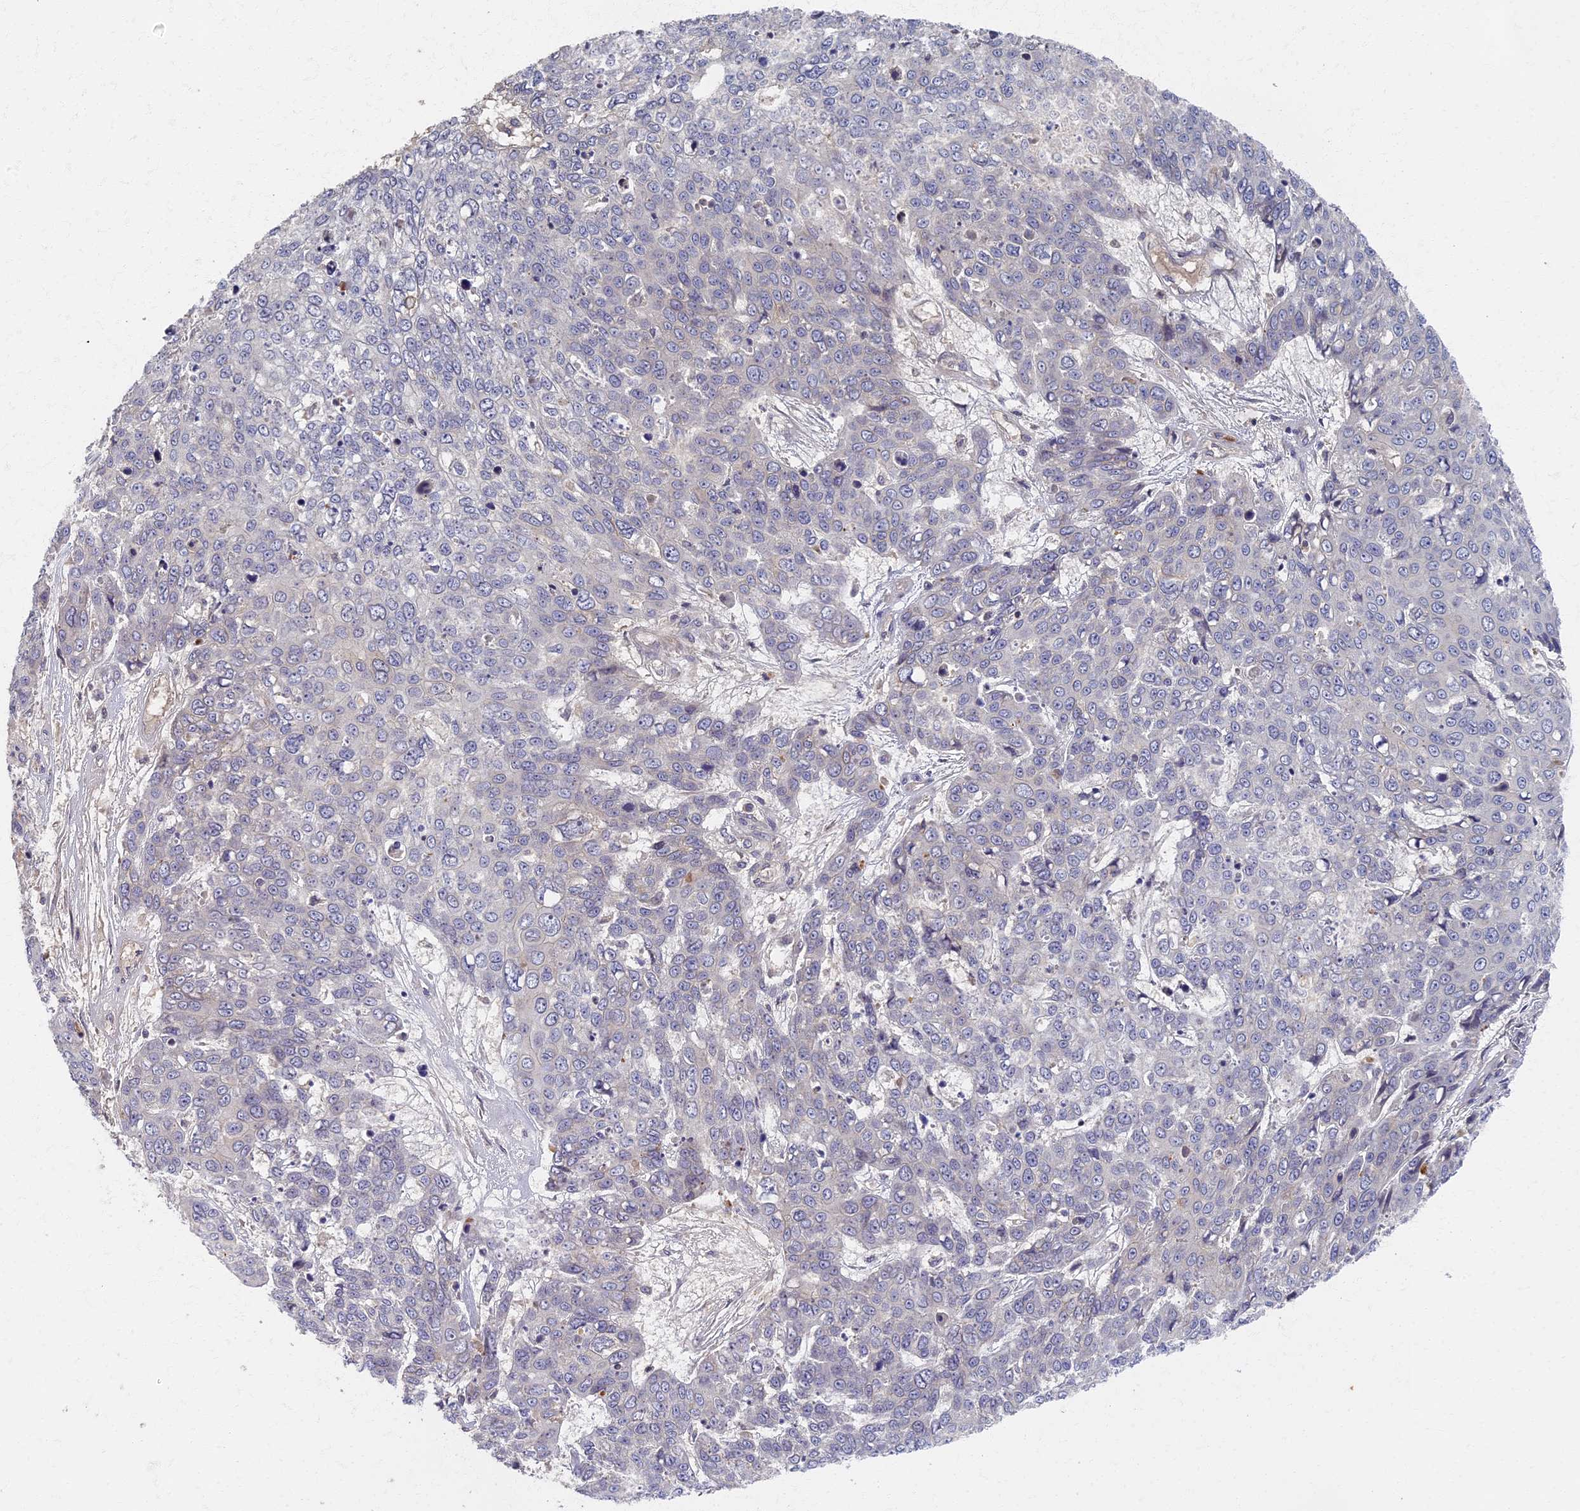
{"staining": {"intensity": "negative", "quantity": "none", "location": "none"}, "tissue": "skin cancer", "cell_type": "Tumor cells", "image_type": "cancer", "snomed": [{"axis": "morphology", "description": "Squamous cell carcinoma, NOS"}, {"axis": "topography", "description": "Skin"}], "caption": "Immunohistochemistry histopathology image of skin cancer (squamous cell carcinoma) stained for a protein (brown), which exhibits no expression in tumor cells. (DAB (3,3'-diaminobenzidine) immunohistochemistry (IHC), high magnification).", "gene": "AP4E1", "patient": {"sex": "male", "age": 71}}